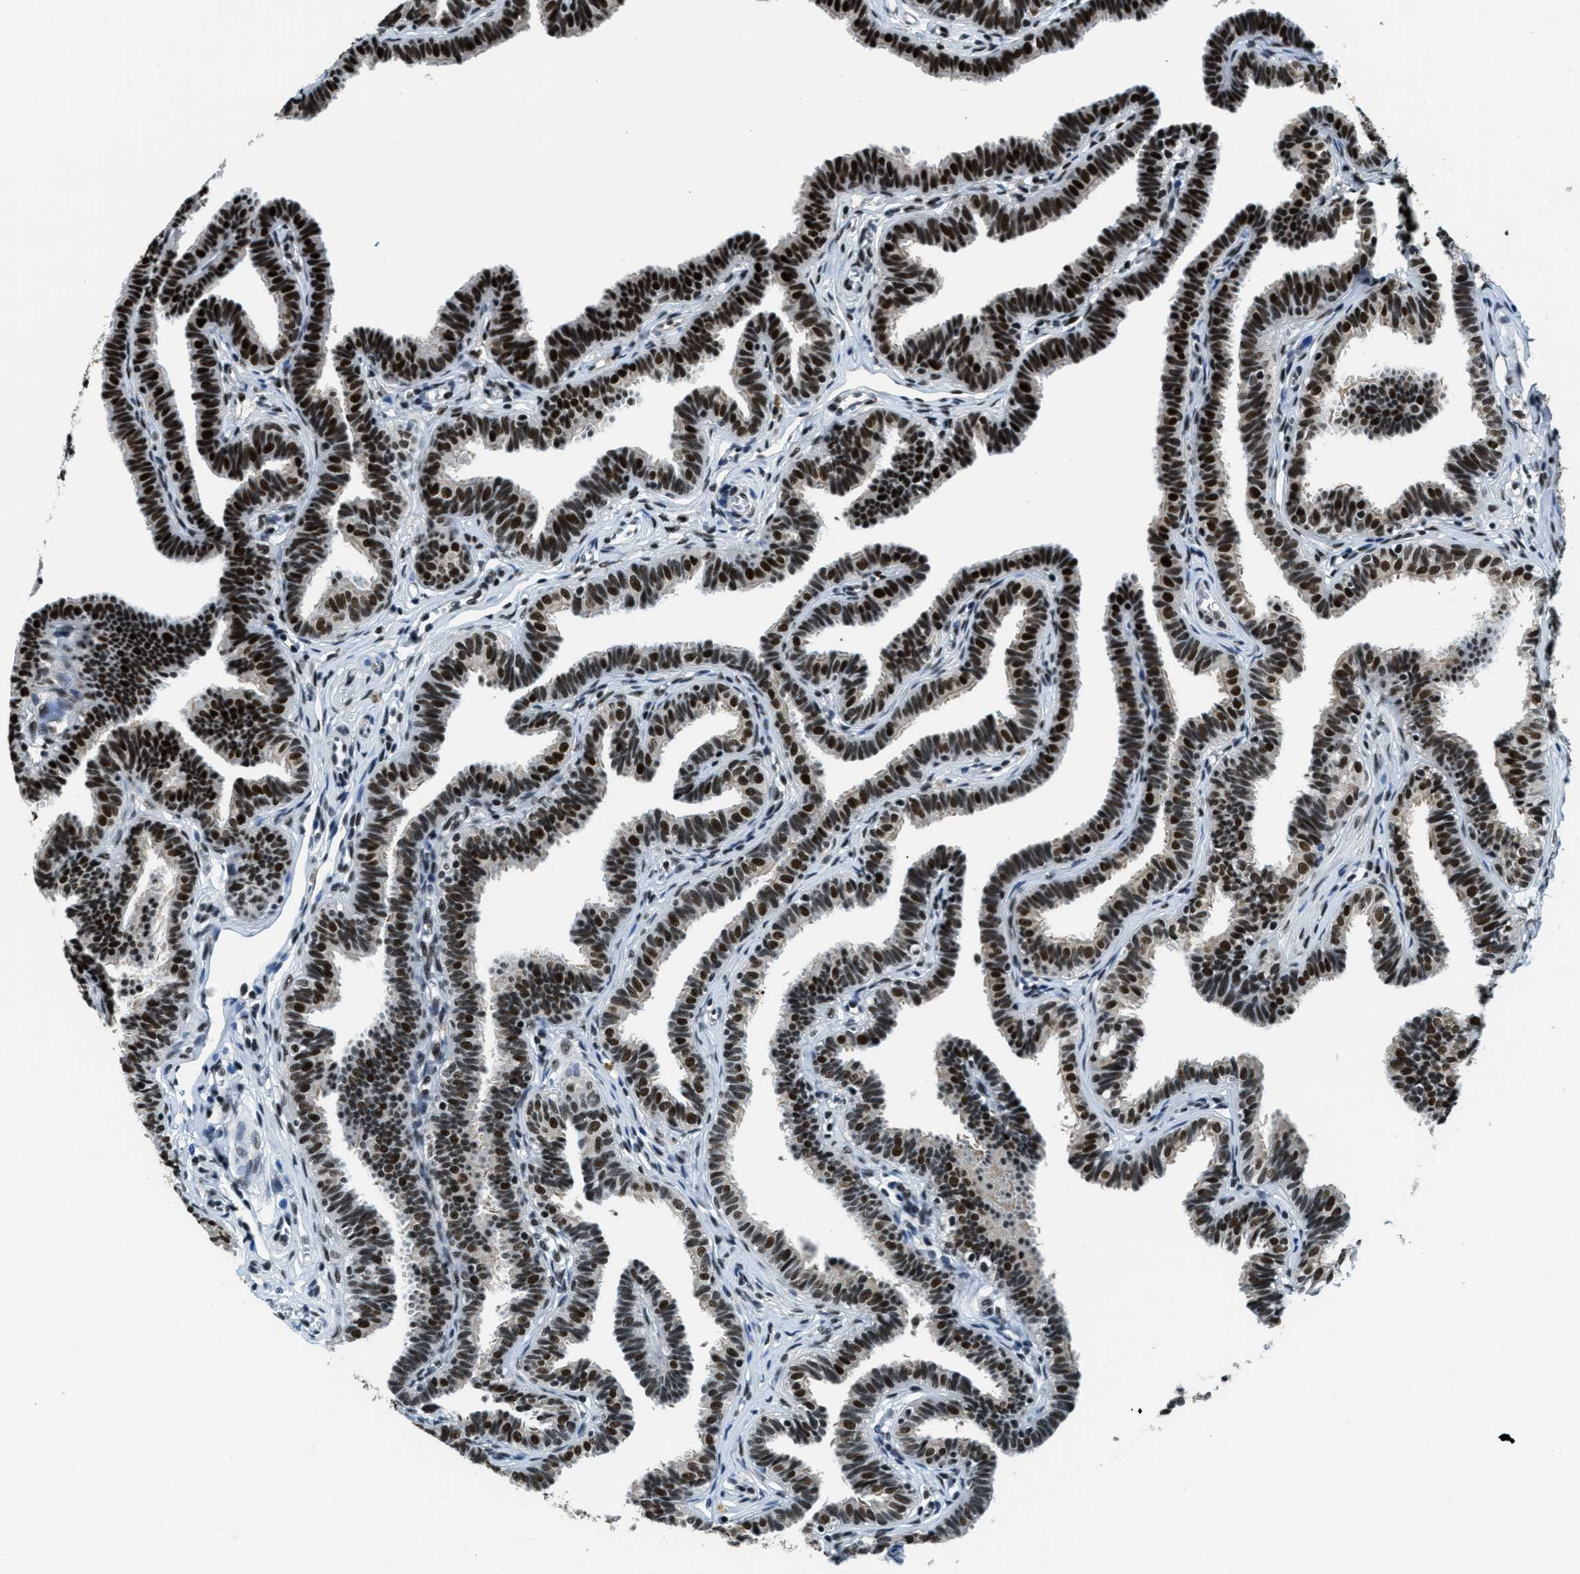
{"staining": {"intensity": "strong", "quantity": ">75%", "location": "nuclear"}, "tissue": "fallopian tube", "cell_type": "Glandular cells", "image_type": "normal", "snomed": [{"axis": "morphology", "description": "Normal tissue, NOS"}, {"axis": "topography", "description": "Fallopian tube"}, {"axis": "topography", "description": "Ovary"}], "caption": "Immunohistochemical staining of unremarkable human fallopian tube exhibits strong nuclear protein expression in about >75% of glandular cells. (DAB IHC with brightfield microscopy, high magnification).", "gene": "SSB", "patient": {"sex": "female", "age": 23}}